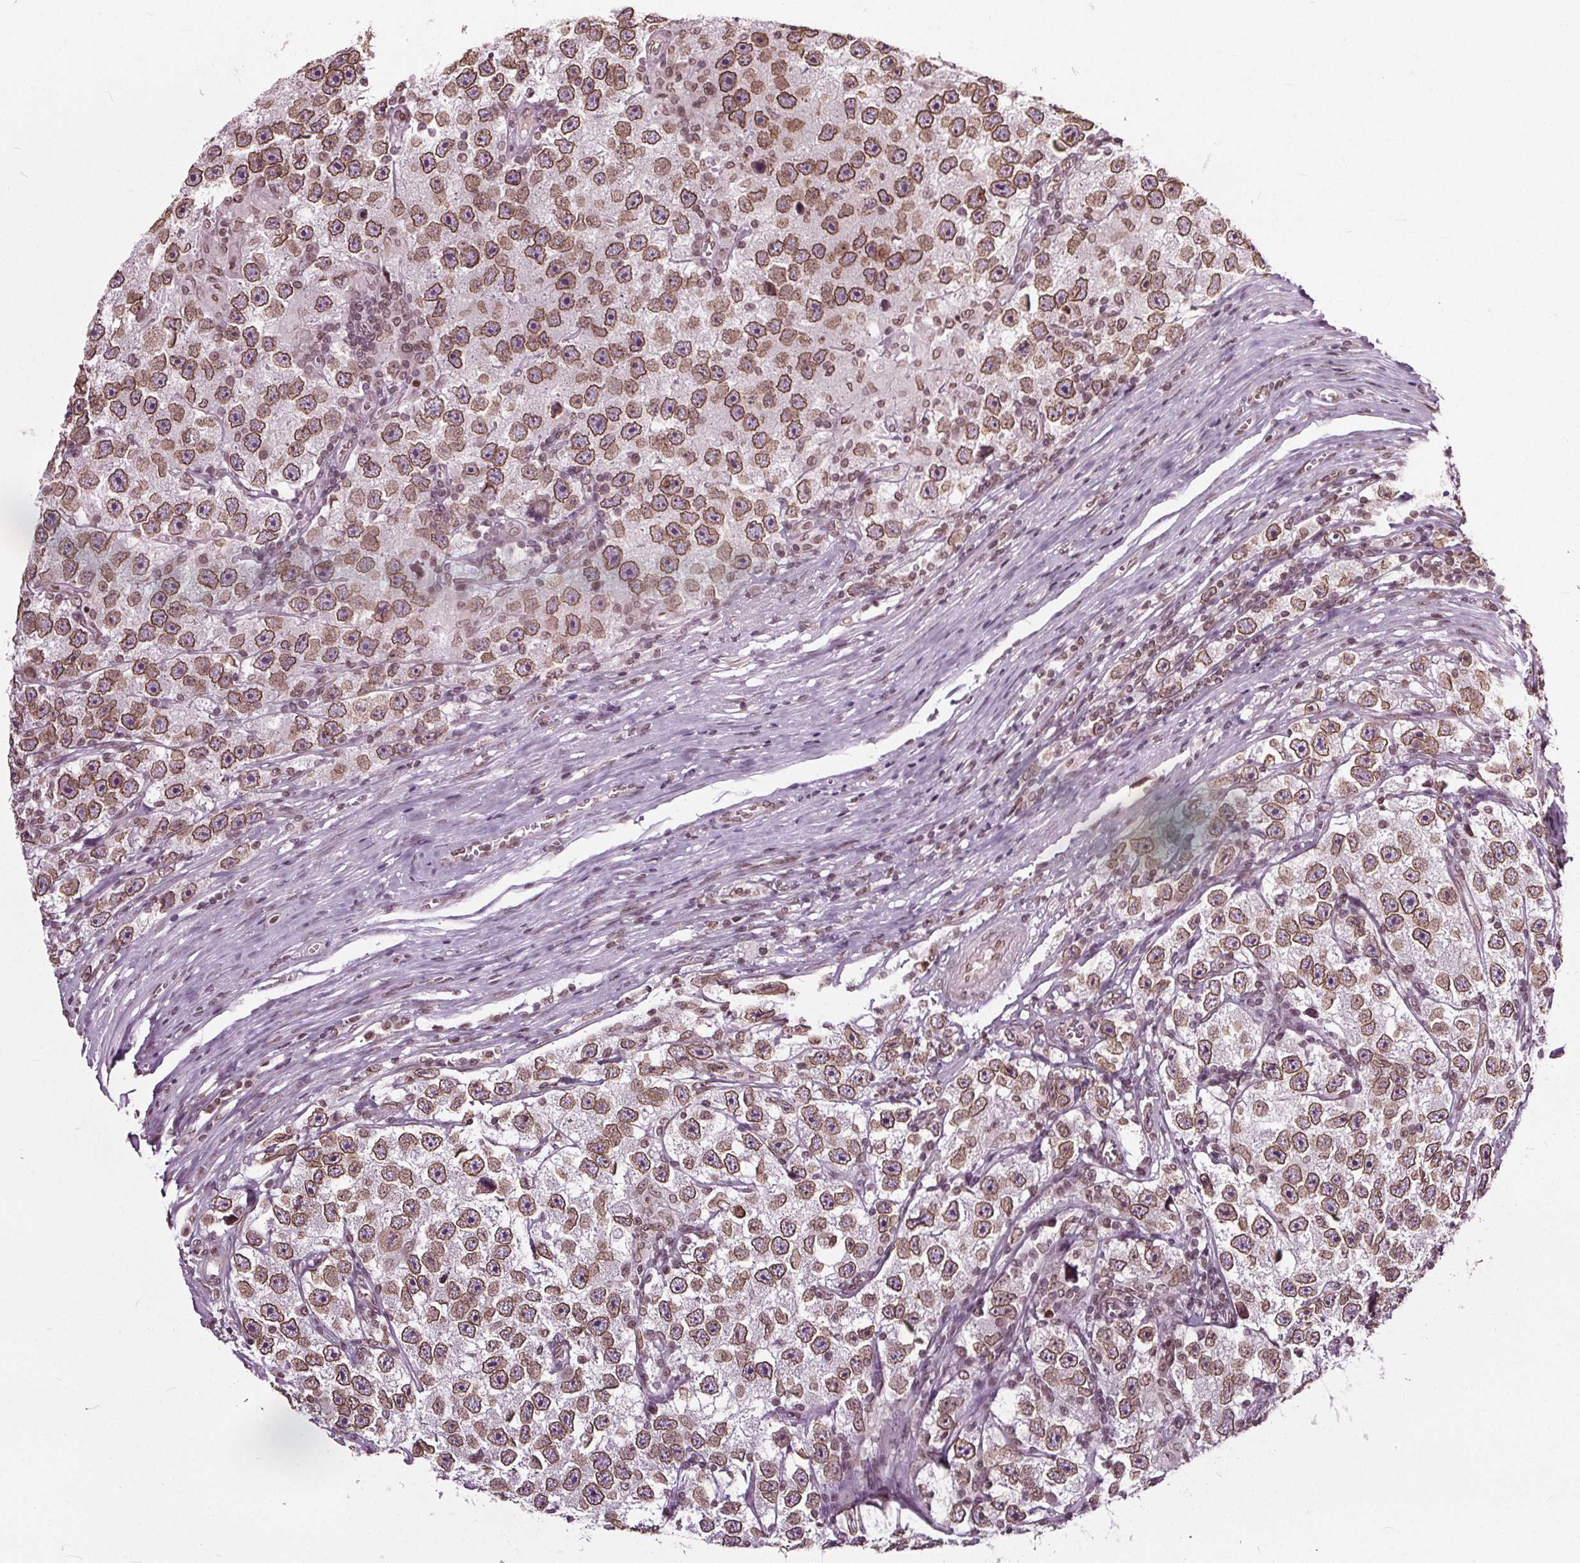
{"staining": {"intensity": "moderate", "quantity": ">75%", "location": "cytoplasmic/membranous,nuclear"}, "tissue": "testis cancer", "cell_type": "Tumor cells", "image_type": "cancer", "snomed": [{"axis": "morphology", "description": "Seminoma, NOS"}, {"axis": "topography", "description": "Testis"}], "caption": "Protein analysis of testis seminoma tissue reveals moderate cytoplasmic/membranous and nuclear expression in approximately >75% of tumor cells.", "gene": "TTC39C", "patient": {"sex": "male", "age": 26}}